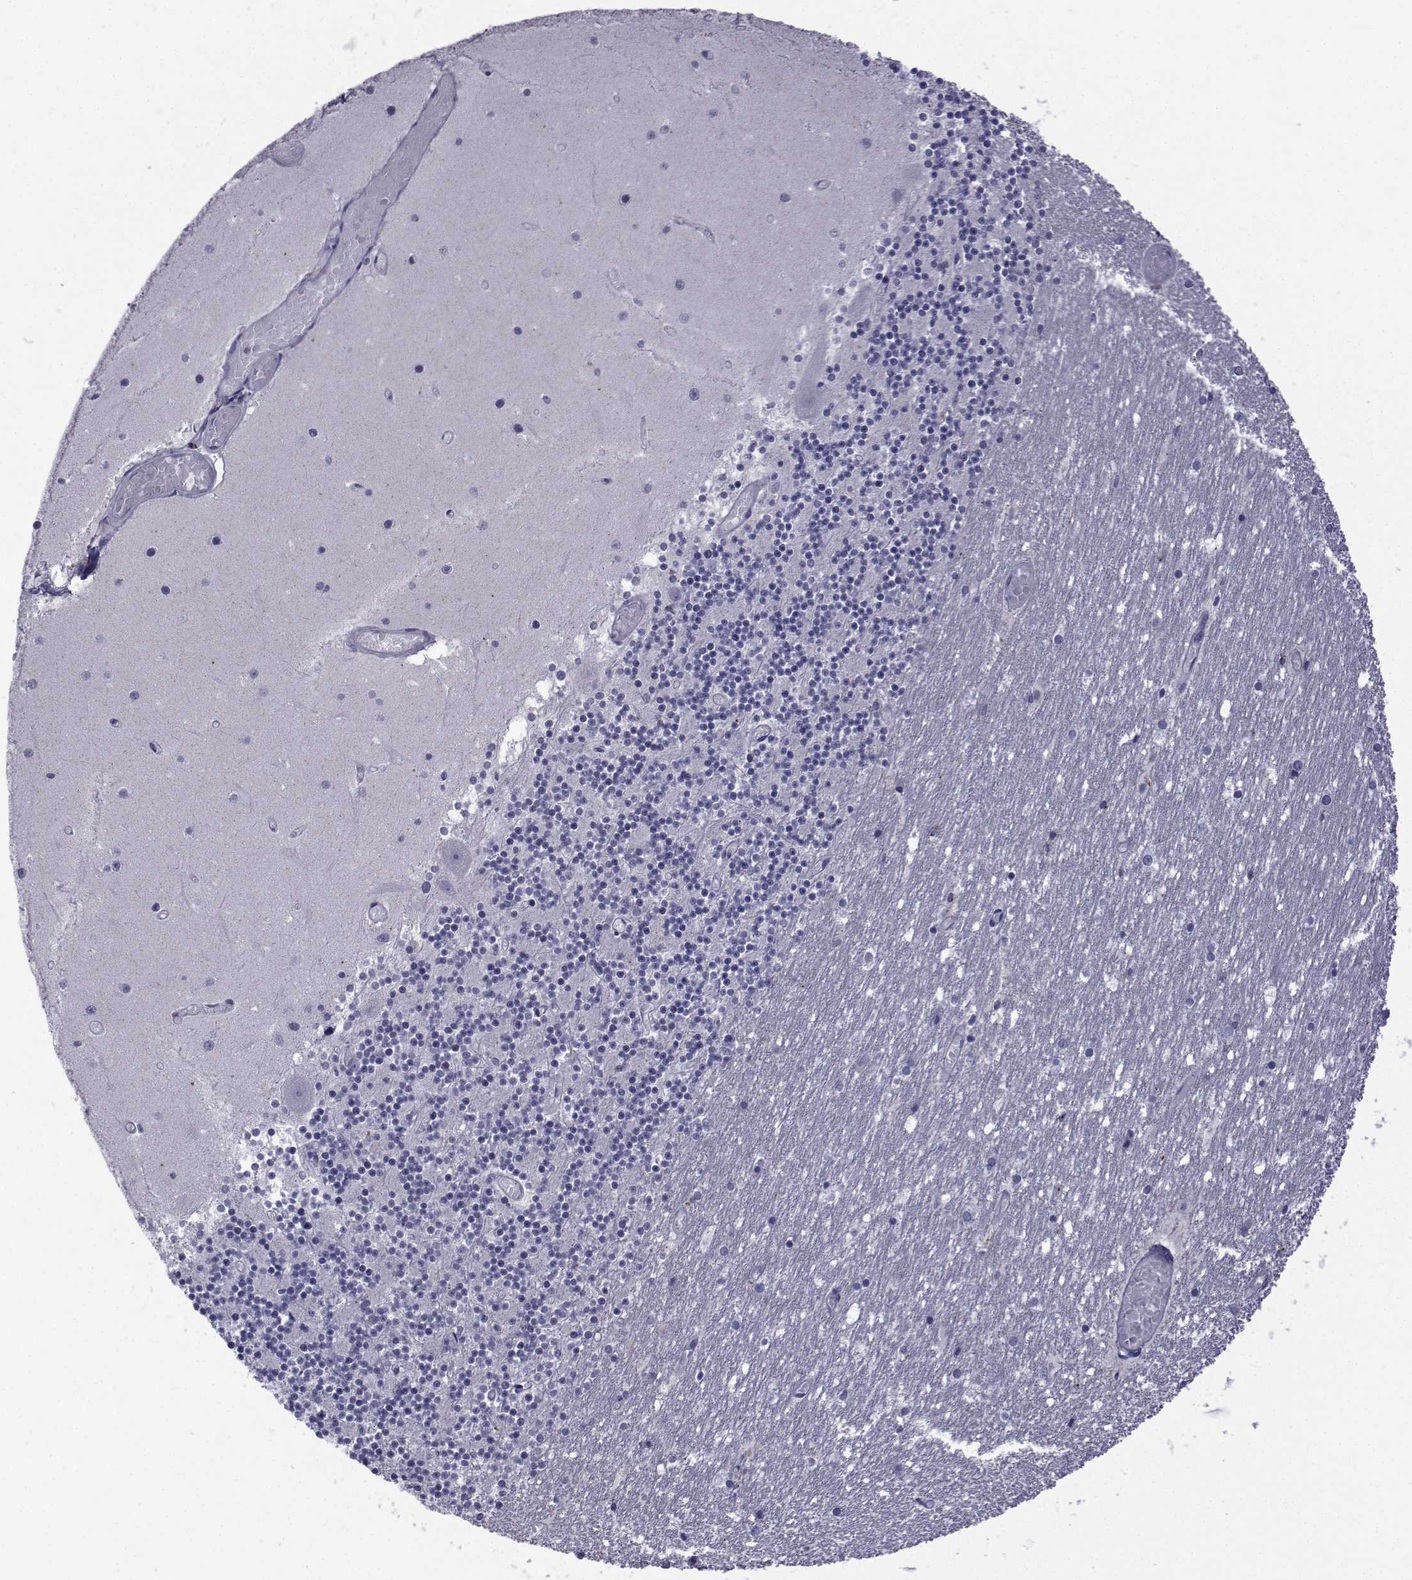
{"staining": {"intensity": "negative", "quantity": "none", "location": "none"}, "tissue": "cerebellum", "cell_type": "Cells in granular layer", "image_type": "normal", "snomed": [{"axis": "morphology", "description": "Normal tissue, NOS"}, {"axis": "topography", "description": "Cerebellum"}], "caption": "Human cerebellum stained for a protein using immunohistochemistry (IHC) exhibits no expression in cells in granular layer.", "gene": "PDE6G", "patient": {"sex": "female", "age": 28}}